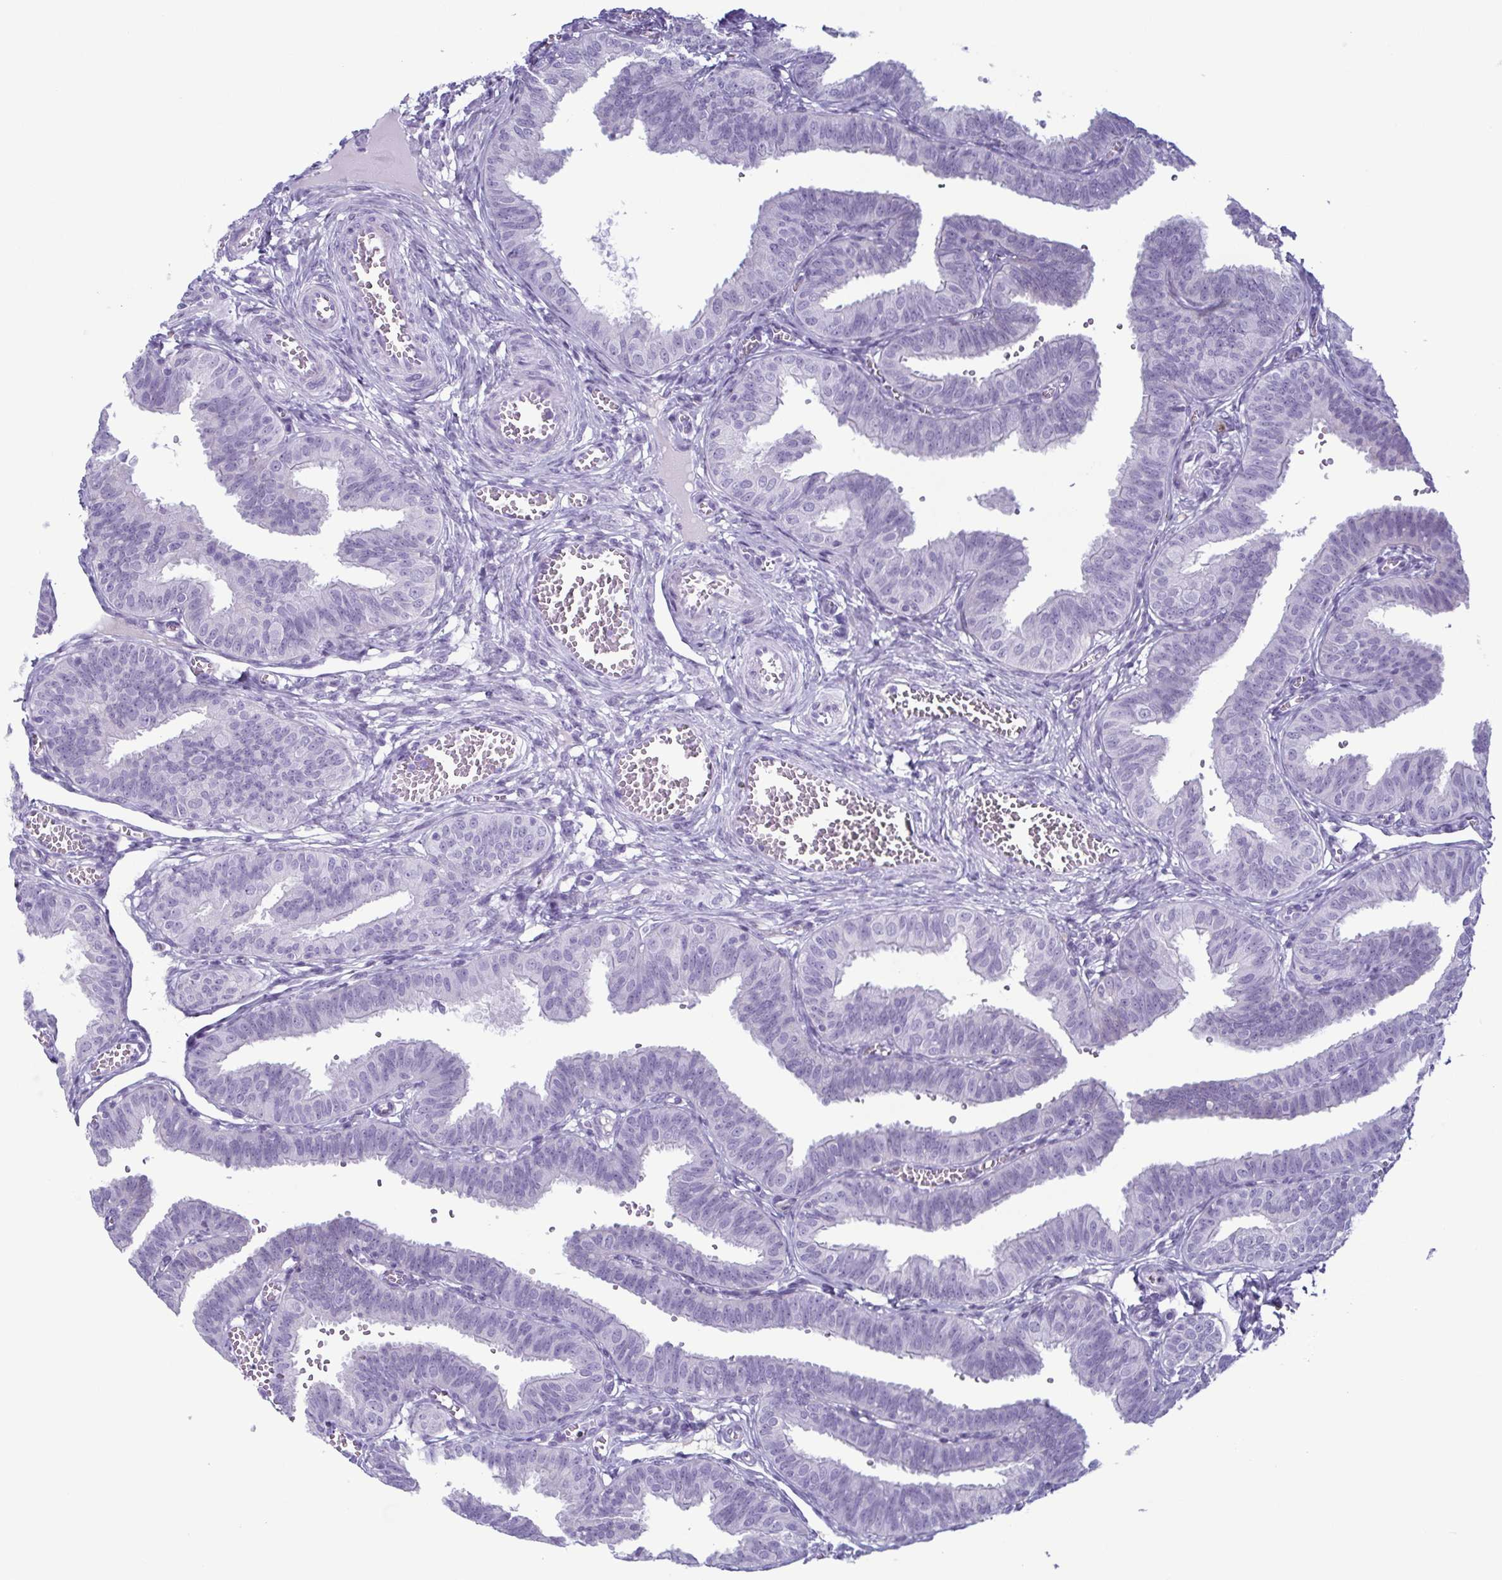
{"staining": {"intensity": "negative", "quantity": "none", "location": "none"}, "tissue": "fallopian tube", "cell_type": "Glandular cells", "image_type": "normal", "snomed": [{"axis": "morphology", "description": "Normal tissue, NOS"}, {"axis": "topography", "description": "Fallopian tube"}], "caption": "Immunohistochemical staining of benign fallopian tube displays no significant positivity in glandular cells. (DAB (3,3'-diaminobenzidine) IHC visualized using brightfield microscopy, high magnification).", "gene": "KRT10", "patient": {"sex": "female", "age": 25}}